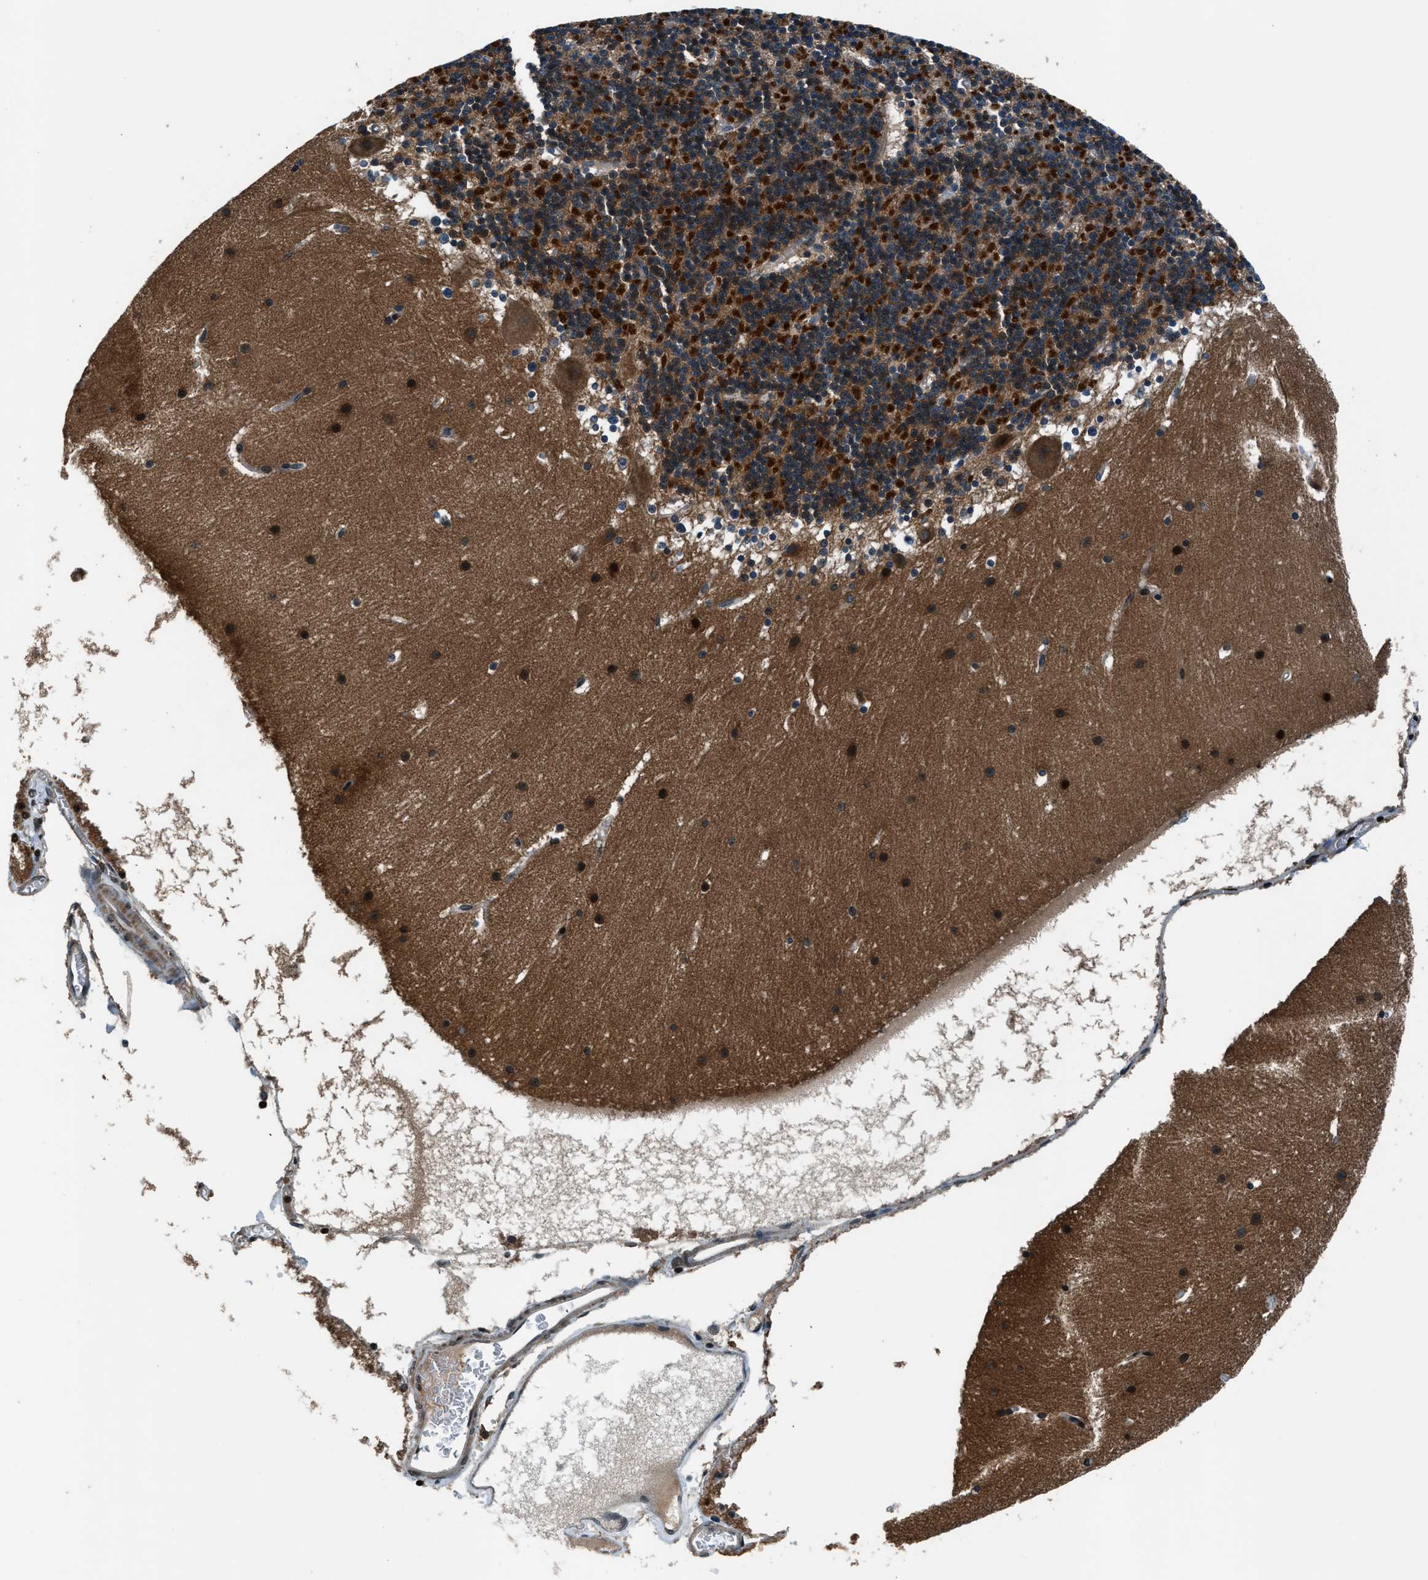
{"staining": {"intensity": "strong", "quantity": ">75%", "location": "cytoplasmic/membranous"}, "tissue": "cerebellum", "cell_type": "Cells in granular layer", "image_type": "normal", "snomed": [{"axis": "morphology", "description": "Normal tissue, NOS"}, {"axis": "topography", "description": "Cerebellum"}], "caption": "Immunohistochemical staining of normal cerebellum displays strong cytoplasmic/membranous protein staining in approximately >75% of cells in granular layer. The protein of interest is shown in brown color, while the nuclei are stained blue.", "gene": "ARHGEF11", "patient": {"sex": "male", "age": 45}}